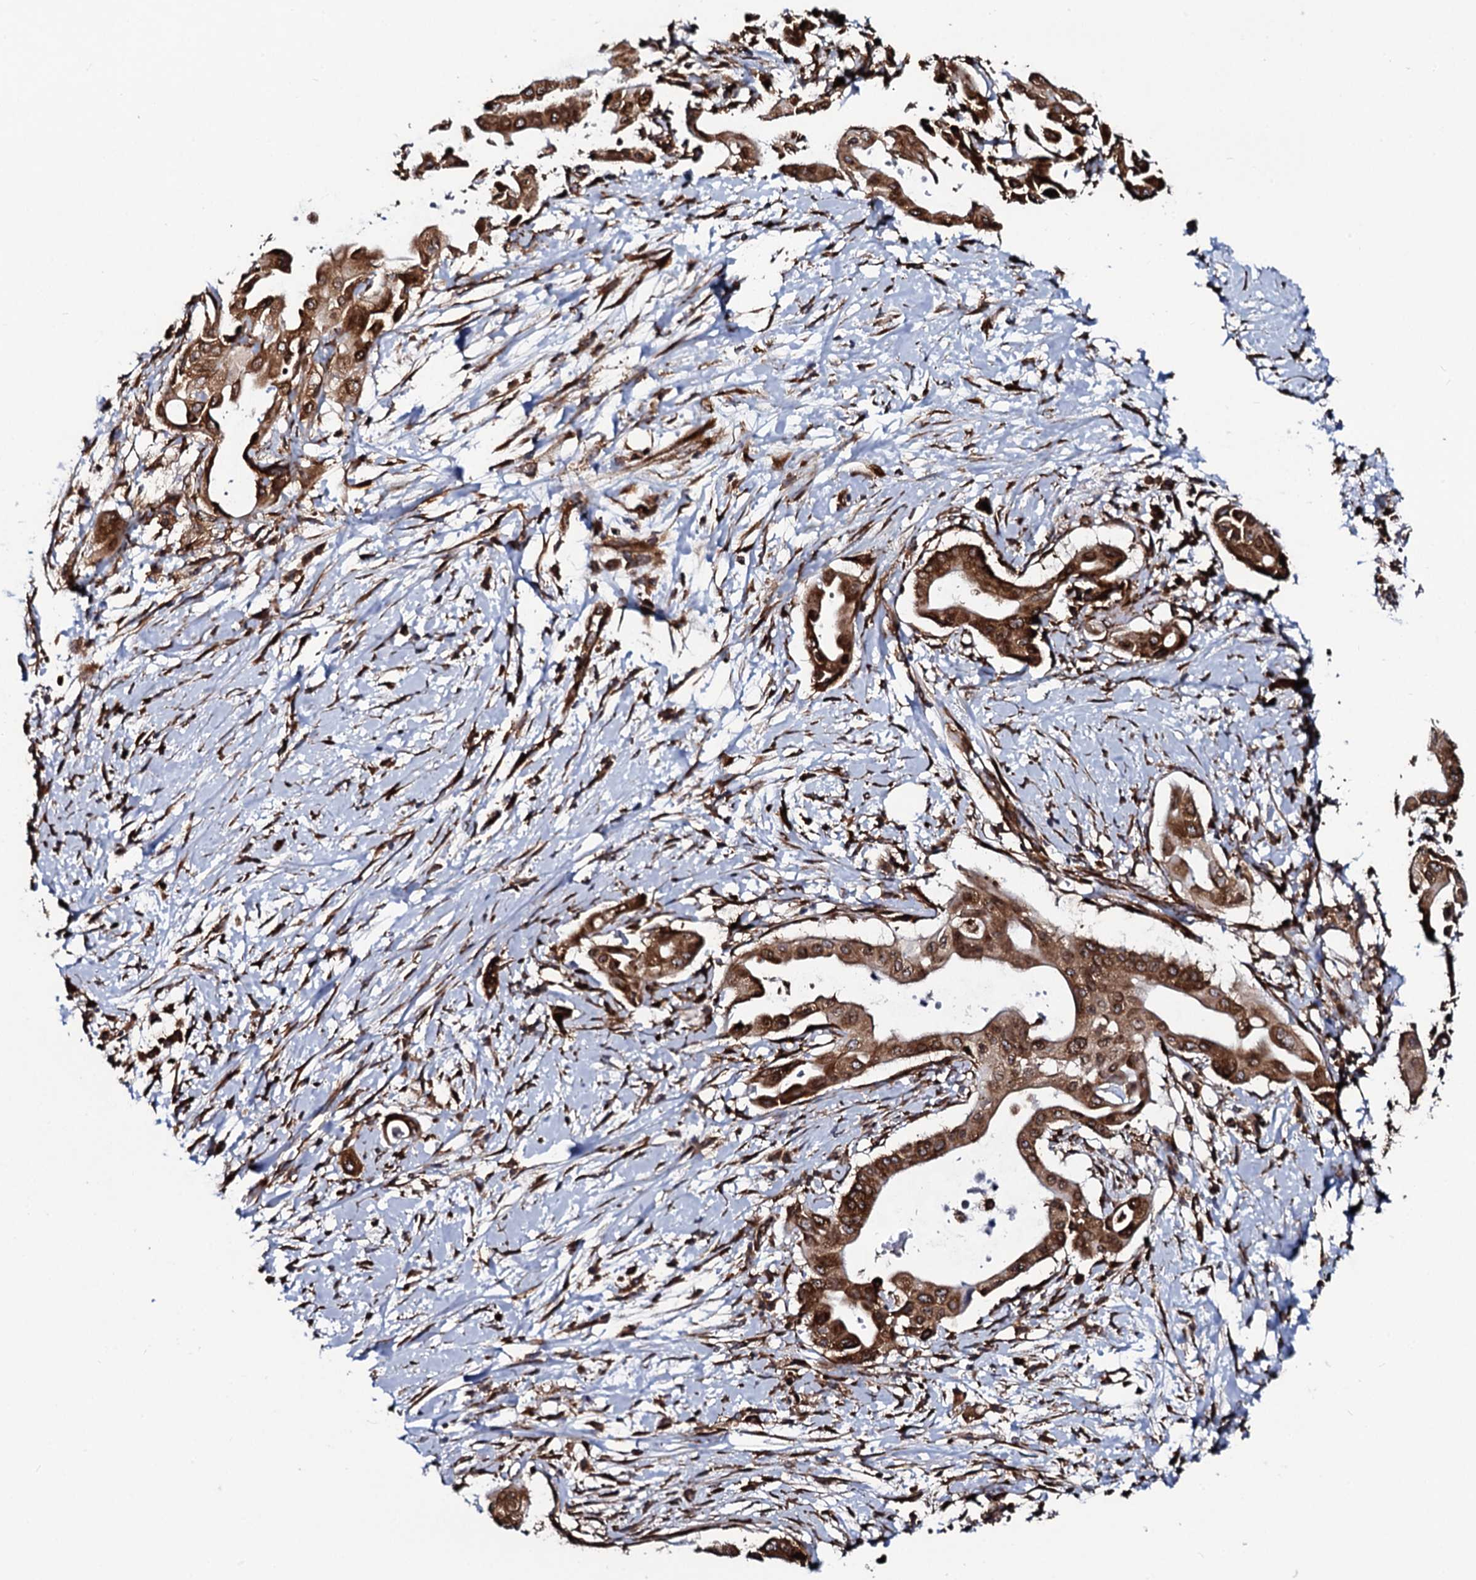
{"staining": {"intensity": "strong", "quantity": ">75%", "location": "cytoplasmic/membranous"}, "tissue": "pancreatic cancer", "cell_type": "Tumor cells", "image_type": "cancer", "snomed": [{"axis": "morphology", "description": "Adenocarcinoma, NOS"}, {"axis": "topography", "description": "Pancreas"}], "caption": "This is an image of immunohistochemistry (IHC) staining of adenocarcinoma (pancreatic), which shows strong expression in the cytoplasmic/membranous of tumor cells.", "gene": "SPTY2D1", "patient": {"sex": "male", "age": 68}}